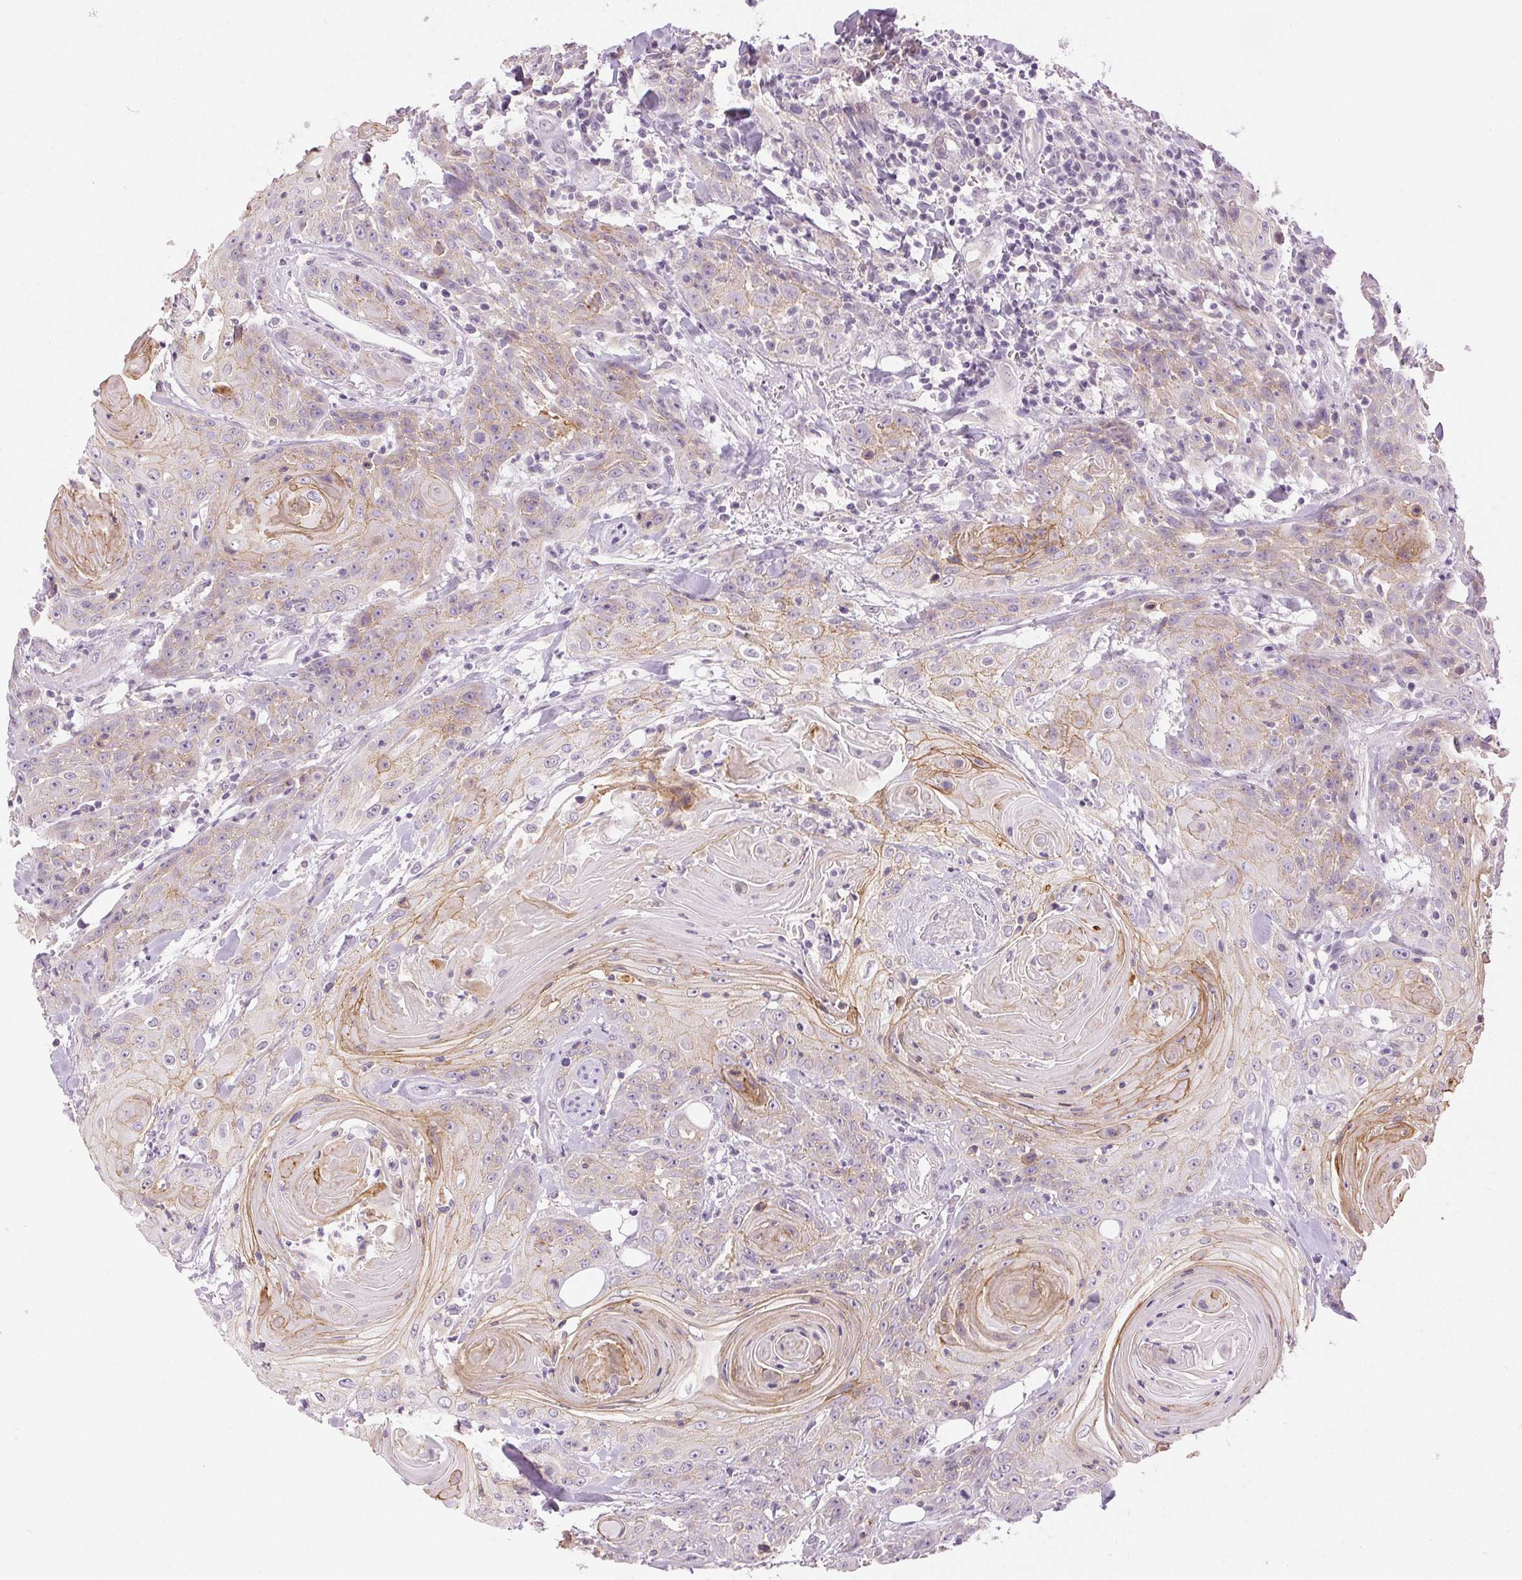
{"staining": {"intensity": "moderate", "quantity": "<25%", "location": "cytoplasmic/membranous"}, "tissue": "head and neck cancer", "cell_type": "Tumor cells", "image_type": "cancer", "snomed": [{"axis": "morphology", "description": "Squamous cell carcinoma, NOS"}, {"axis": "topography", "description": "Head-Neck"}], "caption": "Immunohistochemical staining of squamous cell carcinoma (head and neck) shows moderate cytoplasmic/membranous protein staining in approximately <25% of tumor cells.", "gene": "DSG3", "patient": {"sex": "female", "age": 84}}